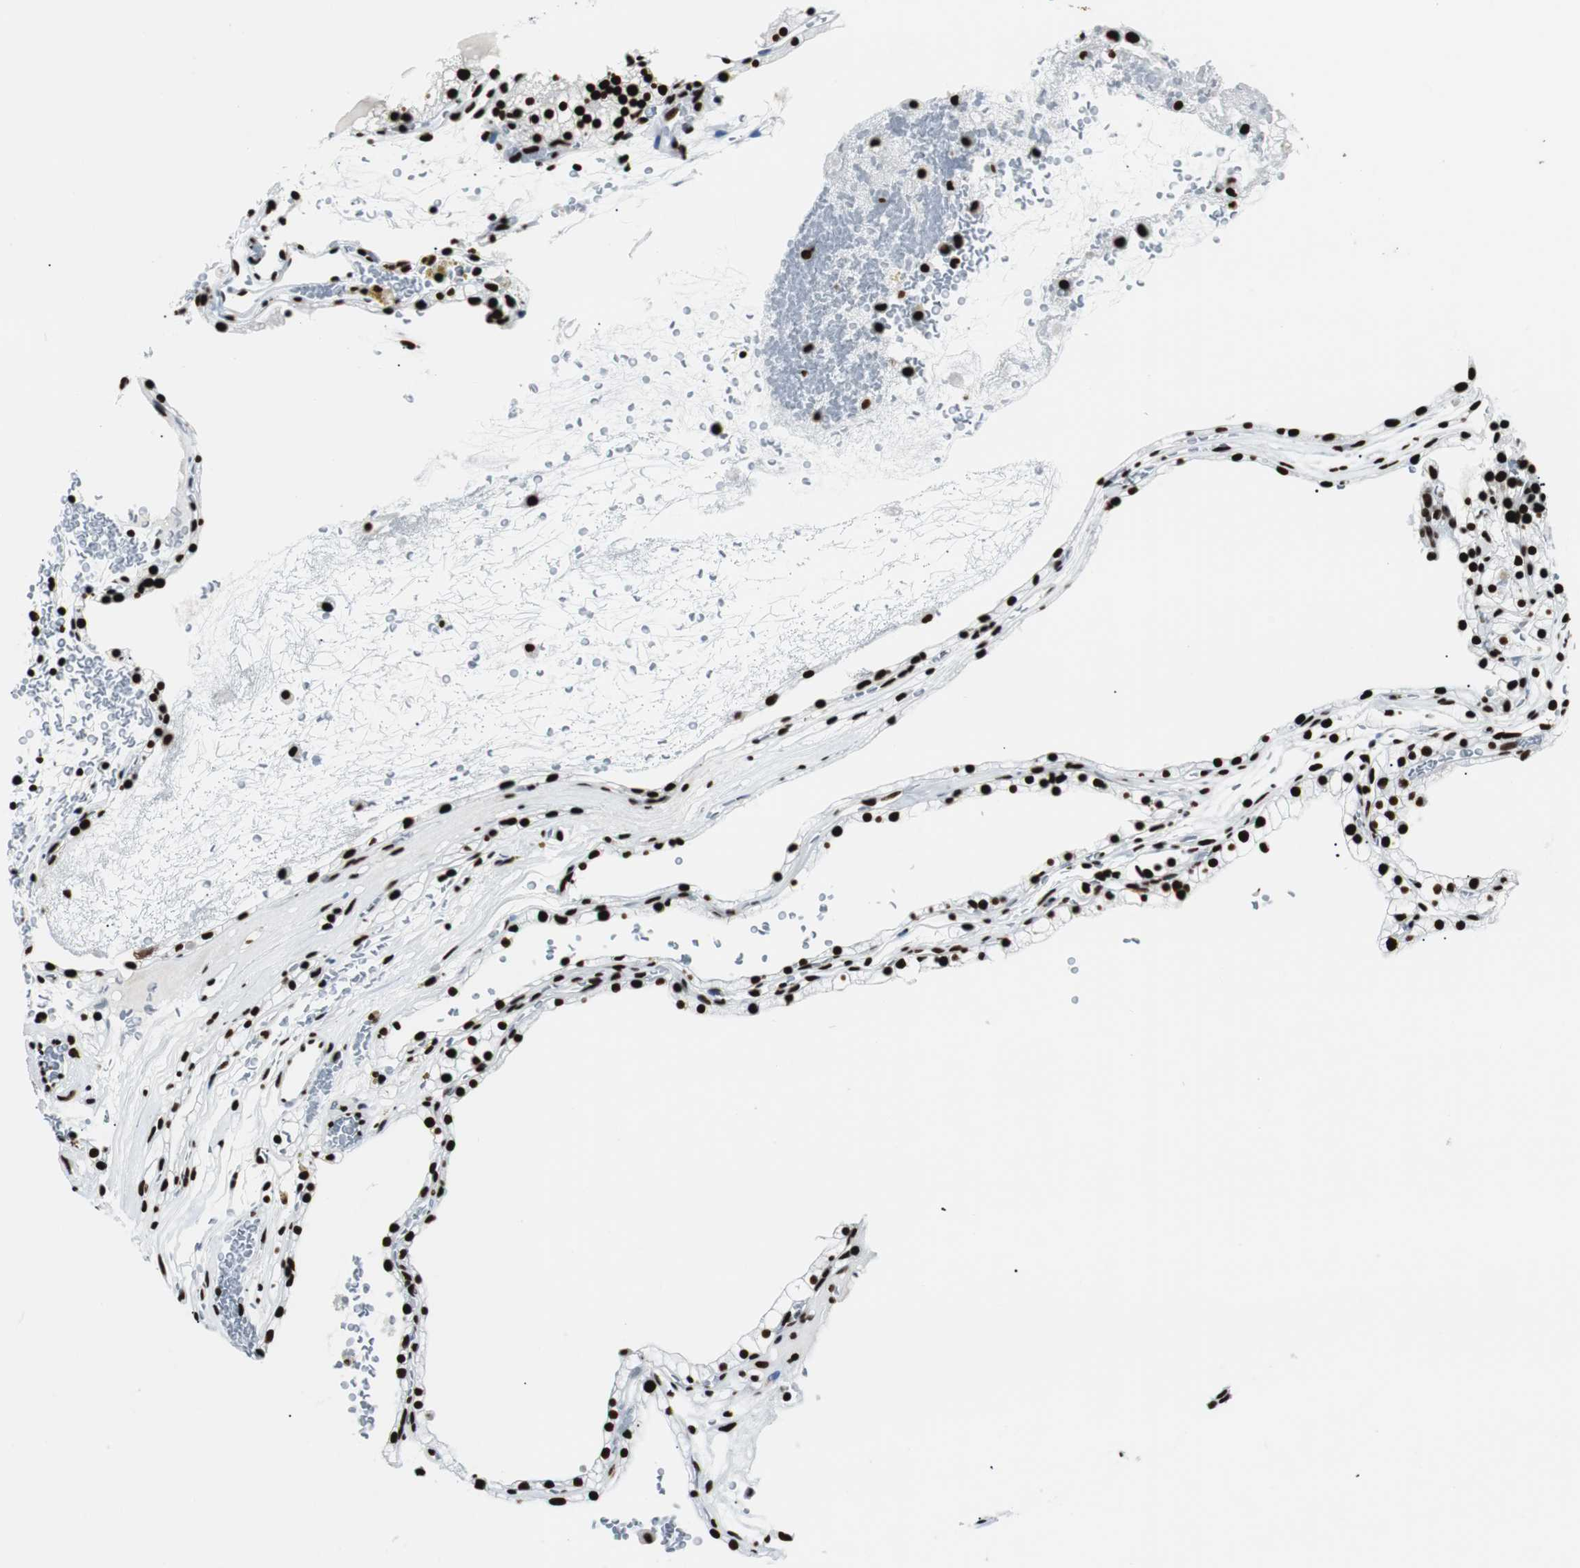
{"staining": {"intensity": "strong", "quantity": ">75%", "location": "nuclear"}, "tissue": "renal cancer", "cell_type": "Tumor cells", "image_type": "cancer", "snomed": [{"axis": "morphology", "description": "Adenocarcinoma, NOS"}, {"axis": "topography", "description": "Kidney"}], "caption": "The immunohistochemical stain labels strong nuclear staining in tumor cells of renal adenocarcinoma tissue.", "gene": "NCL", "patient": {"sex": "female", "age": 41}}